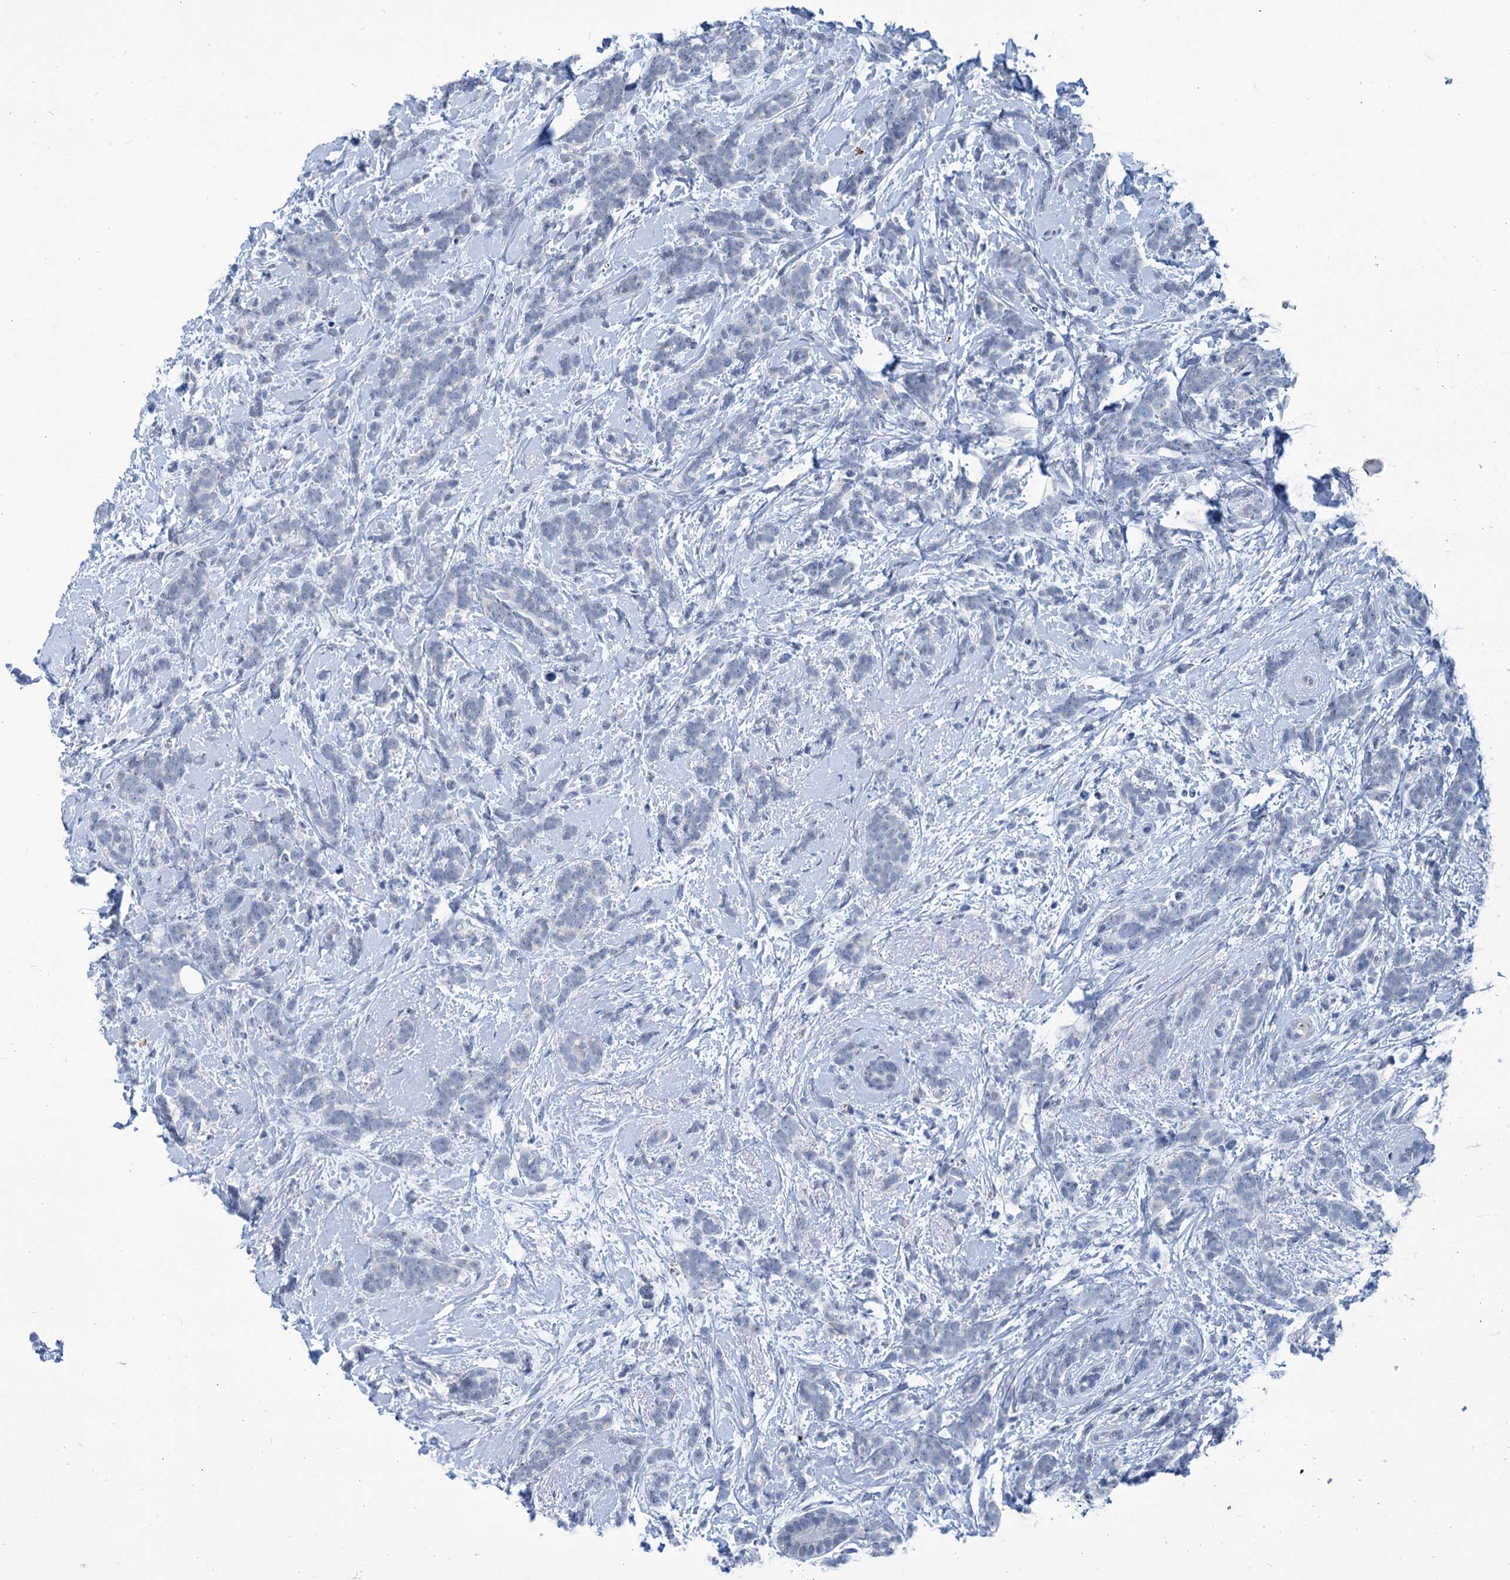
{"staining": {"intensity": "negative", "quantity": "none", "location": "none"}, "tissue": "breast cancer", "cell_type": "Tumor cells", "image_type": "cancer", "snomed": [{"axis": "morphology", "description": "Lobular carcinoma"}, {"axis": "topography", "description": "Breast"}], "caption": "The histopathology image displays no significant positivity in tumor cells of breast cancer (lobular carcinoma).", "gene": "NEU3", "patient": {"sex": "female", "age": 58}}